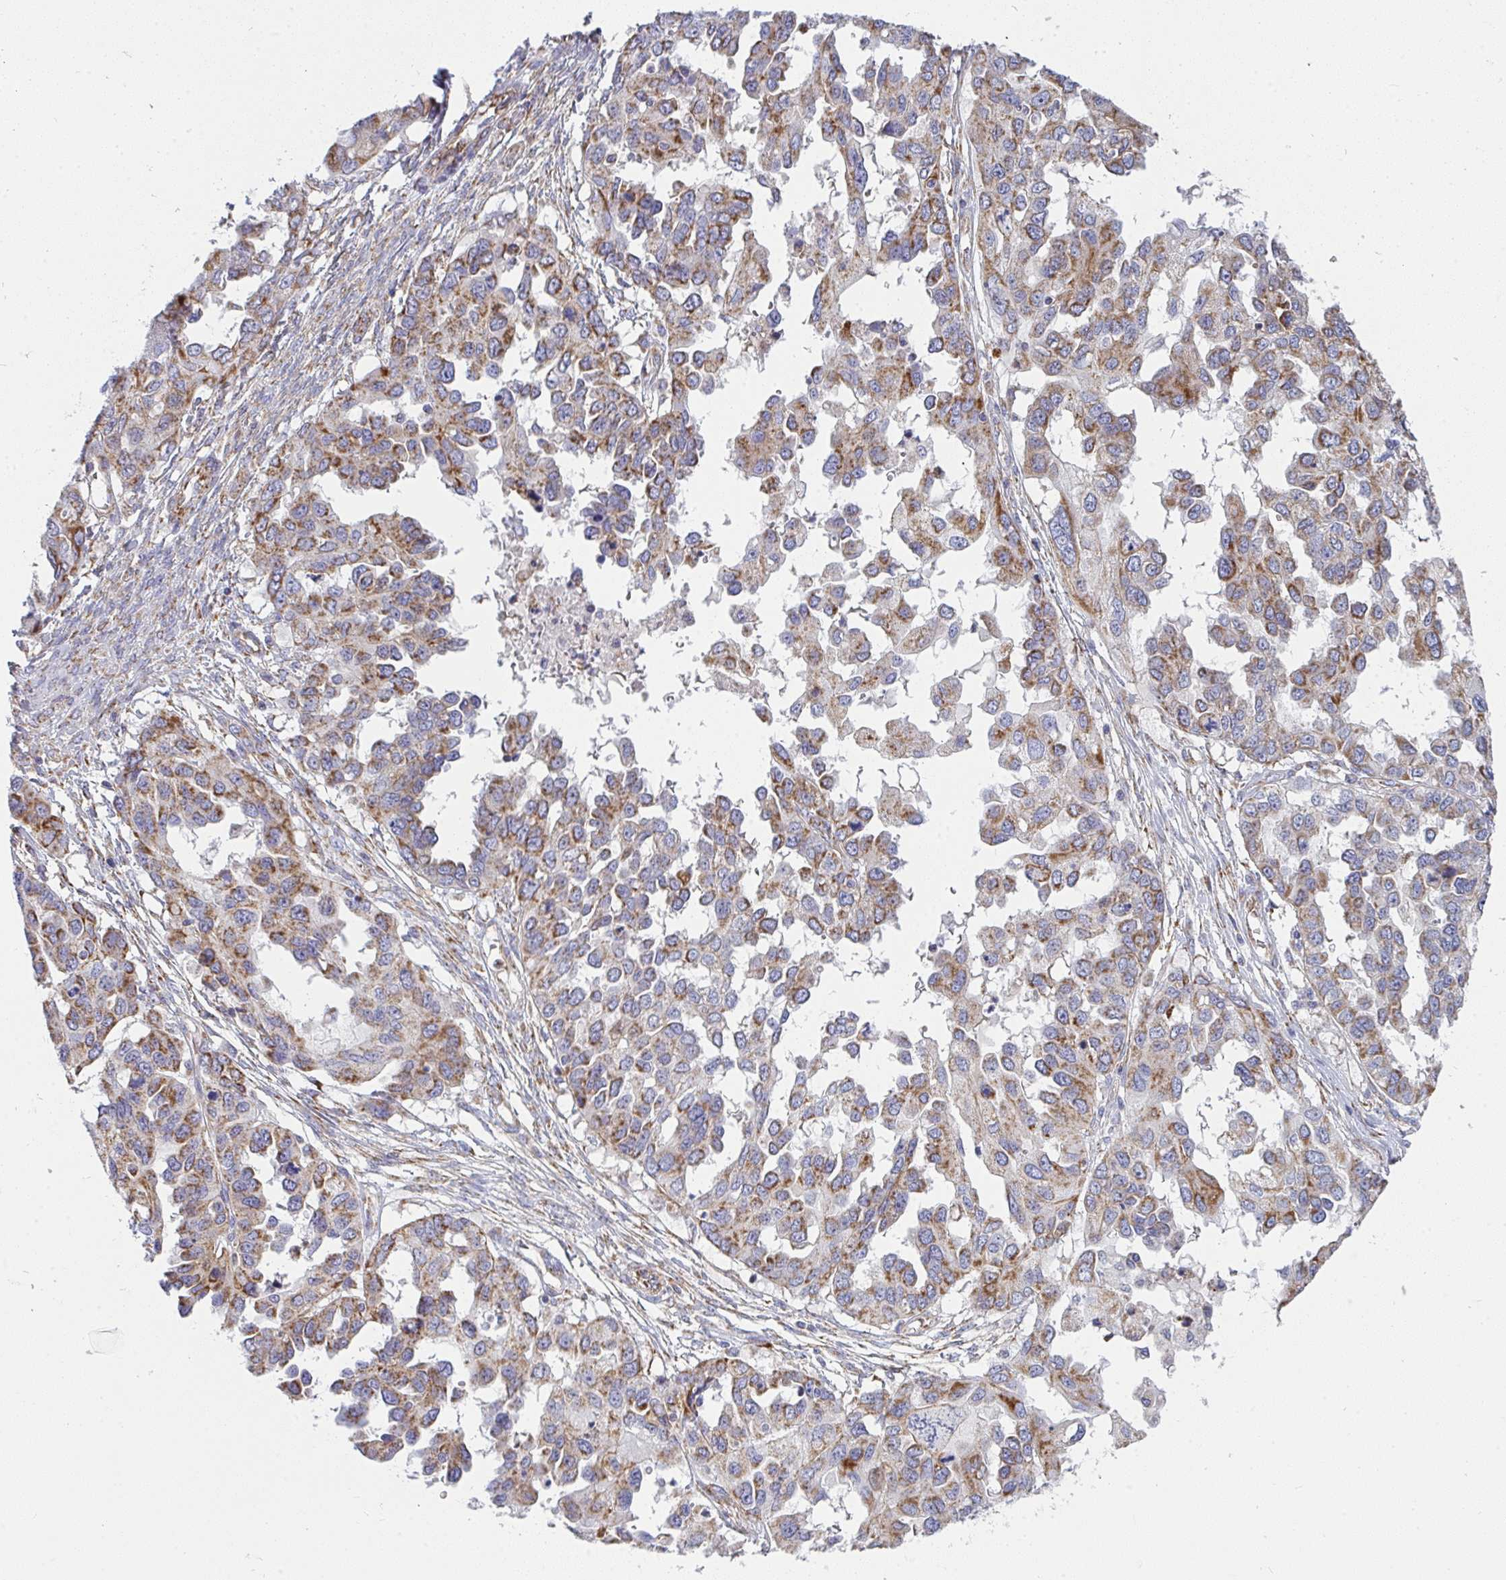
{"staining": {"intensity": "moderate", "quantity": "25%-75%", "location": "cytoplasmic/membranous"}, "tissue": "ovarian cancer", "cell_type": "Tumor cells", "image_type": "cancer", "snomed": [{"axis": "morphology", "description": "Cystadenocarcinoma, serous, NOS"}, {"axis": "topography", "description": "Ovary"}], "caption": "Protein staining of ovarian cancer tissue reveals moderate cytoplasmic/membranous staining in about 25%-75% of tumor cells. Immunohistochemistry (ihc) stains the protein in brown and the nuclei are stained blue.", "gene": "FAHD1", "patient": {"sex": "female", "age": 53}}